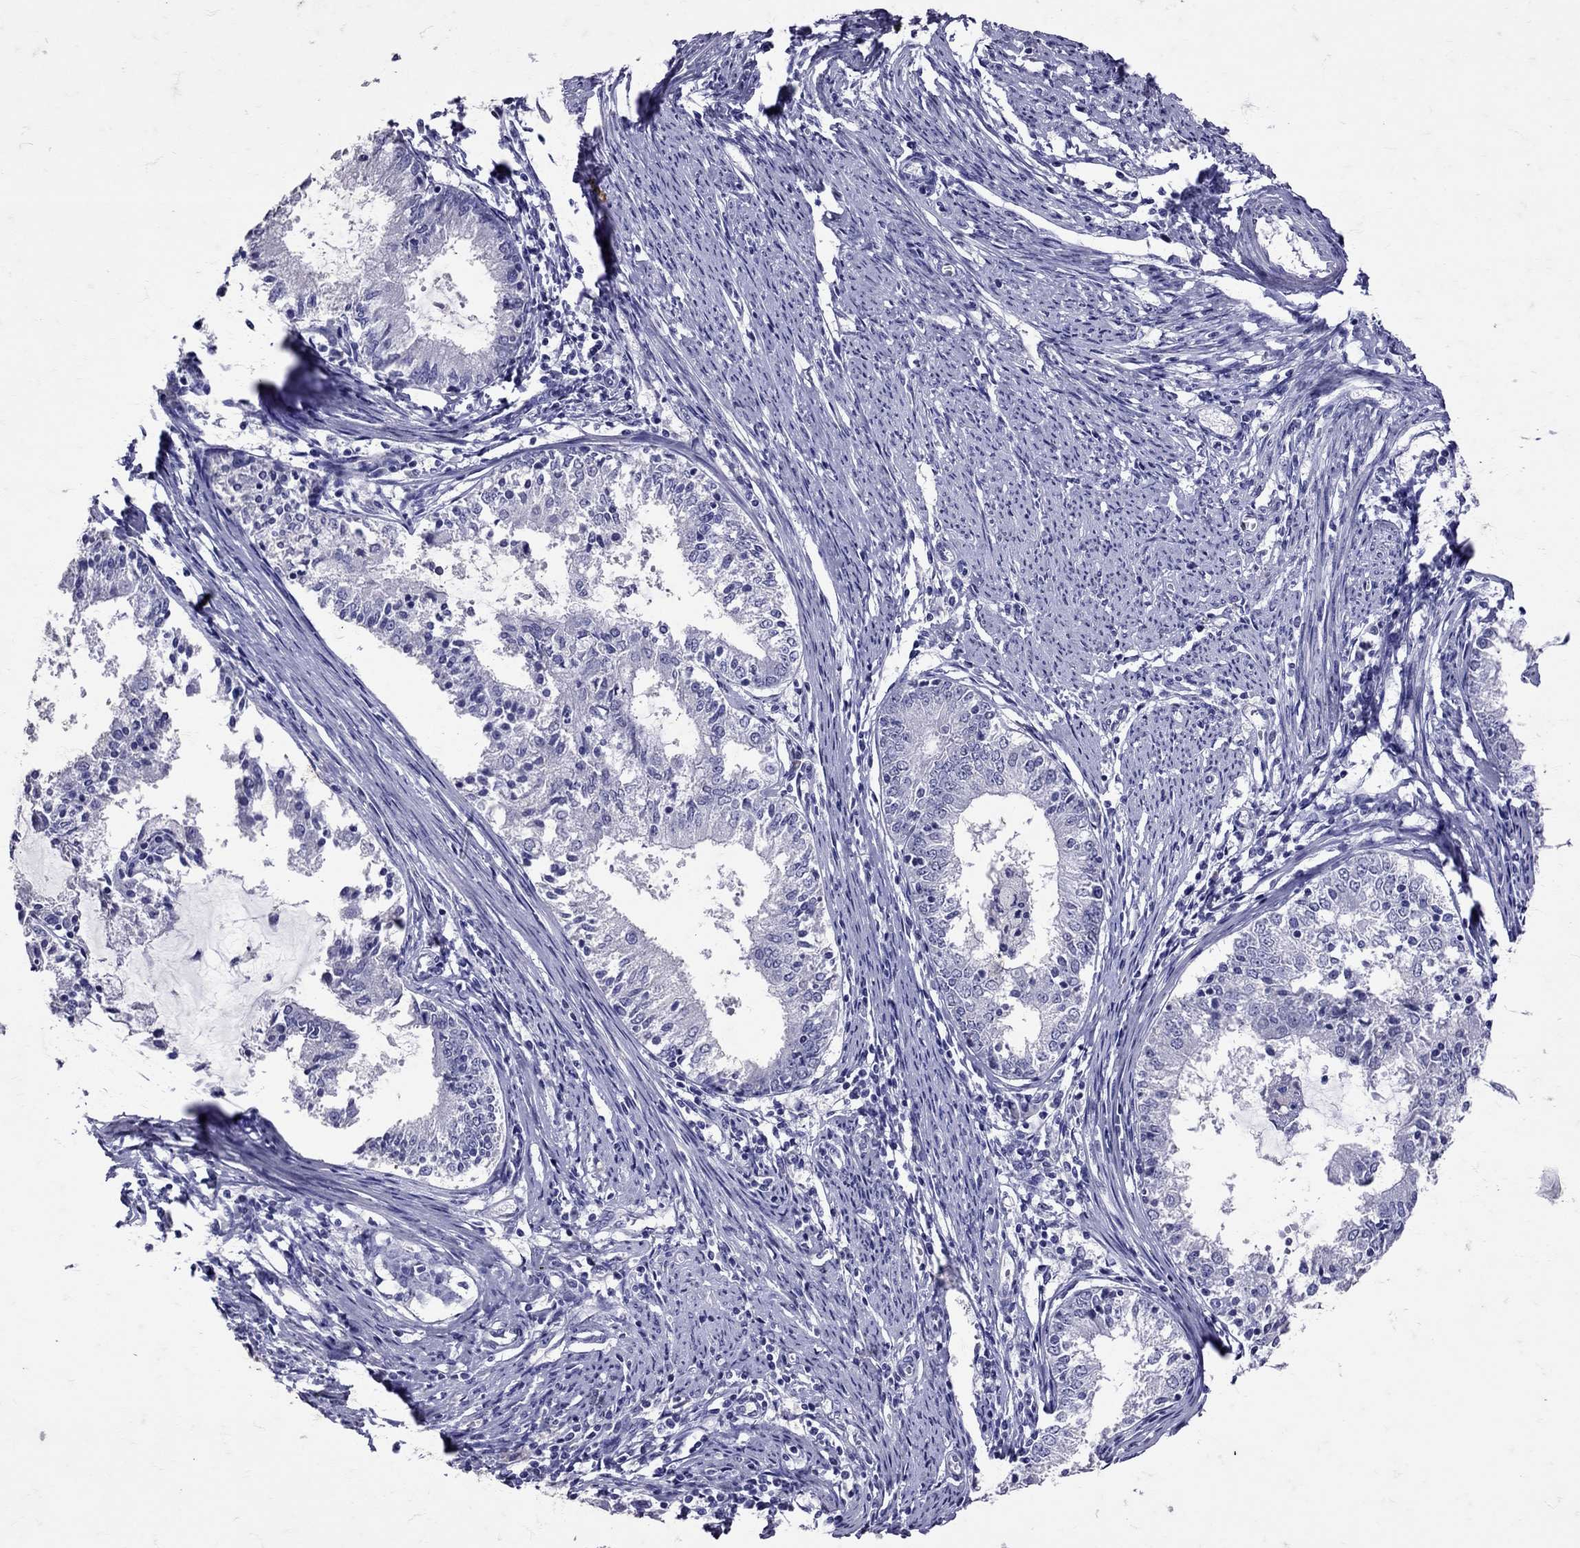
{"staining": {"intensity": "negative", "quantity": "none", "location": "none"}, "tissue": "endometrial cancer", "cell_type": "Tumor cells", "image_type": "cancer", "snomed": [{"axis": "morphology", "description": "Adenocarcinoma, NOS"}, {"axis": "topography", "description": "Endometrium"}], "caption": "Immunohistochemical staining of adenocarcinoma (endometrial) reveals no significant positivity in tumor cells.", "gene": "SST", "patient": {"sex": "female", "age": 57}}